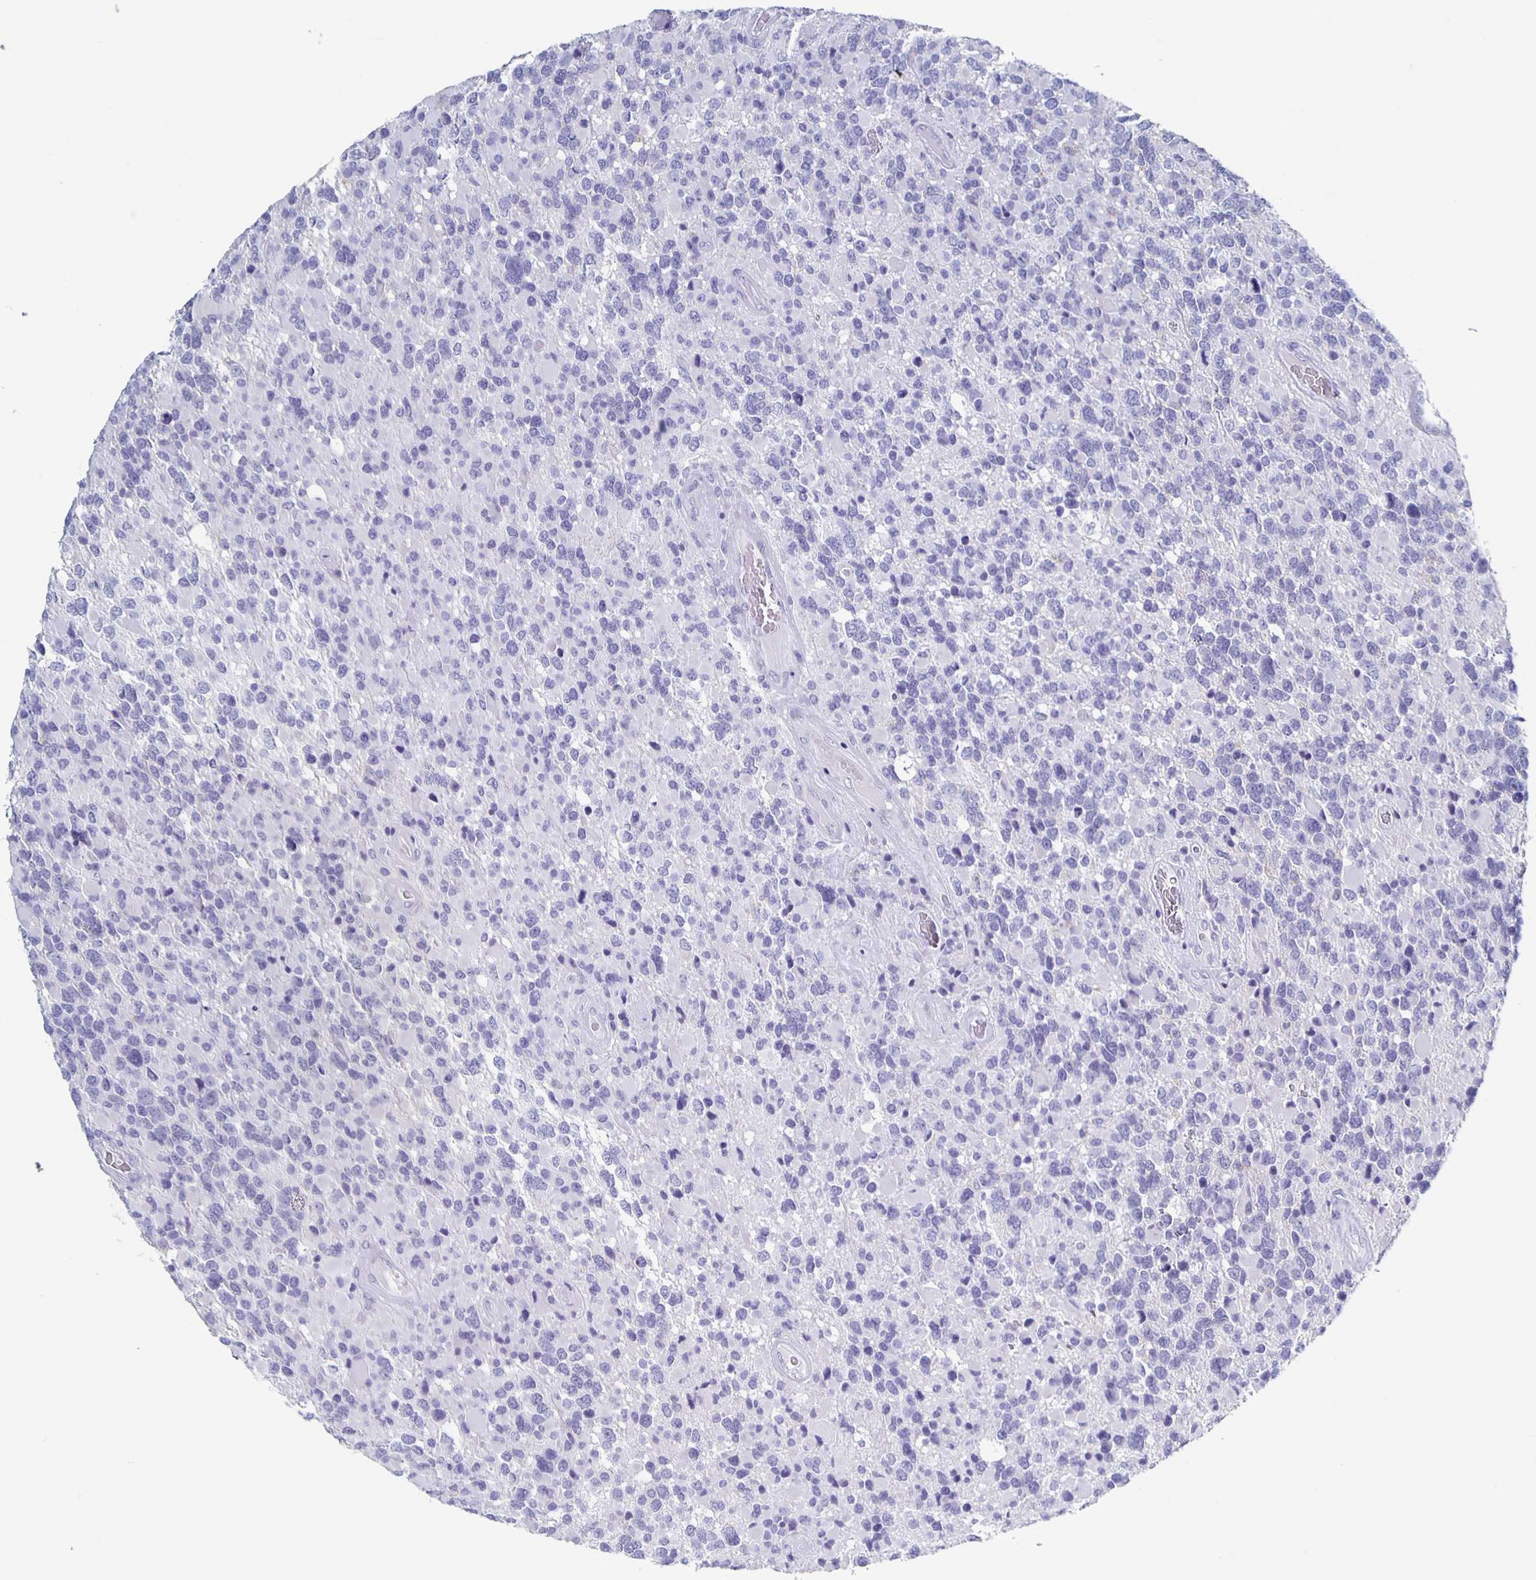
{"staining": {"intensity": "negative", "quantity": "none", "location": "none"}, "tissue": "glioma", "cell_type": "Tumor cells", "image_type": "cancer", "snomed": [{"axis": "morphology", "description": "Glioma, malignant, High grade"}, {"axis": "topography", "description": "Brain"}], "caption": "Tumor cells show no significant staining in glioma. Brightfield microscopy of immunohistochemistry stained with DAB (3,3'-diaminobenzidine) (brown) and hematoxylin (blue), captured at high magnification.", "gene": "CCDC17", "patient": {"sex": "female", "age": 40}}